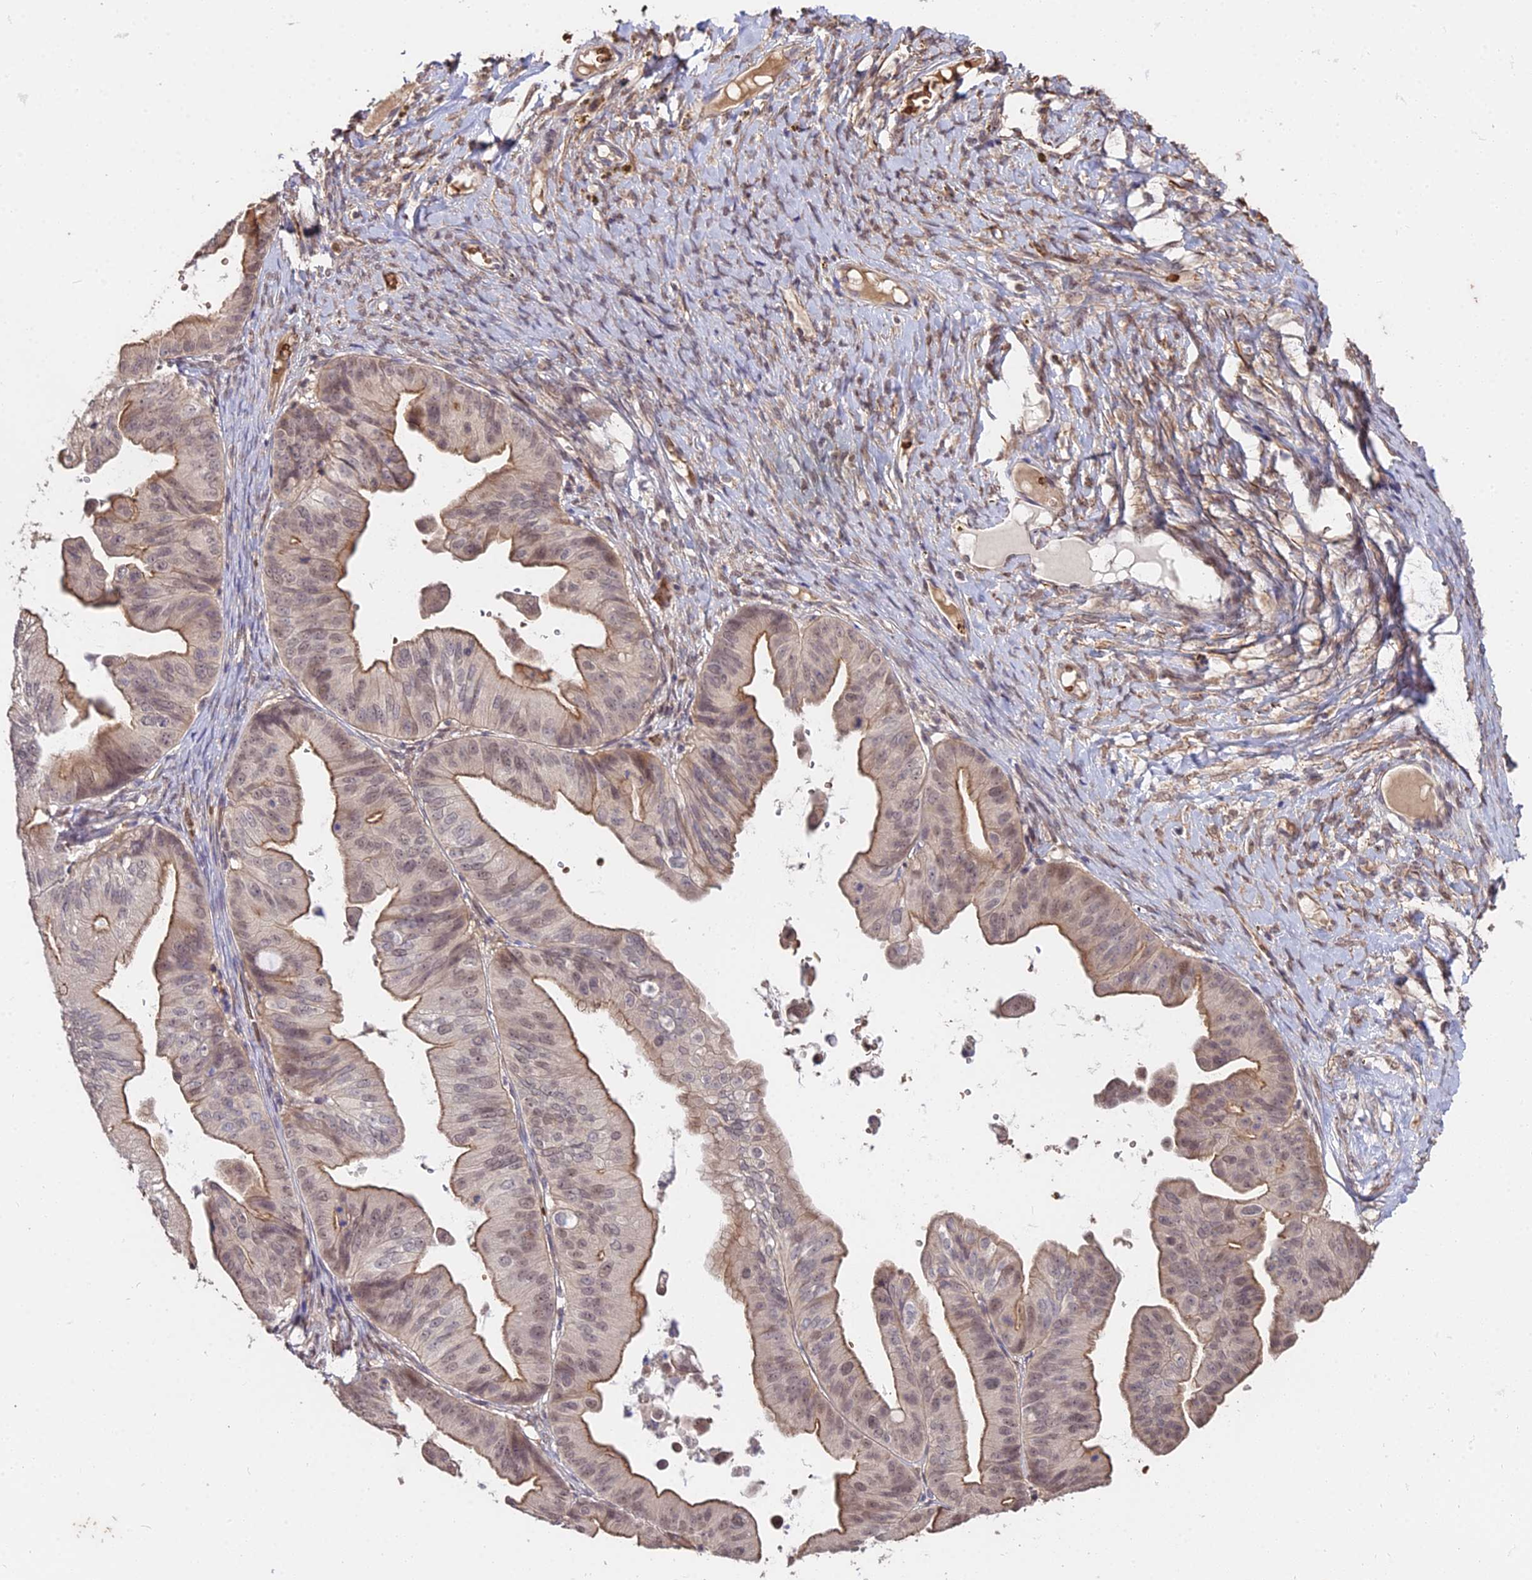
{"staining": {"intensity": "moderate", "quantity": "25%-75%", "location": "cytoplasmic/membranous"}, "tissue": "ovarian cancer", "cell_type": "Tumor cells", "image_type": "cancer", "snomed": [{"axis": "morphology", "description": "Cystadenocarcinoma, mucinous, NOS"}, {"axis": "topography", "description": "Ovary"}], "caption": "The photomicrograph demonstrates staining of ovarian cancer, revealing moderate cytoplasmic/membranous protein staining (brown color) within tumor cells.", "gene": "ZDBF2", "patient": {"sex": "female", "age": 61}}